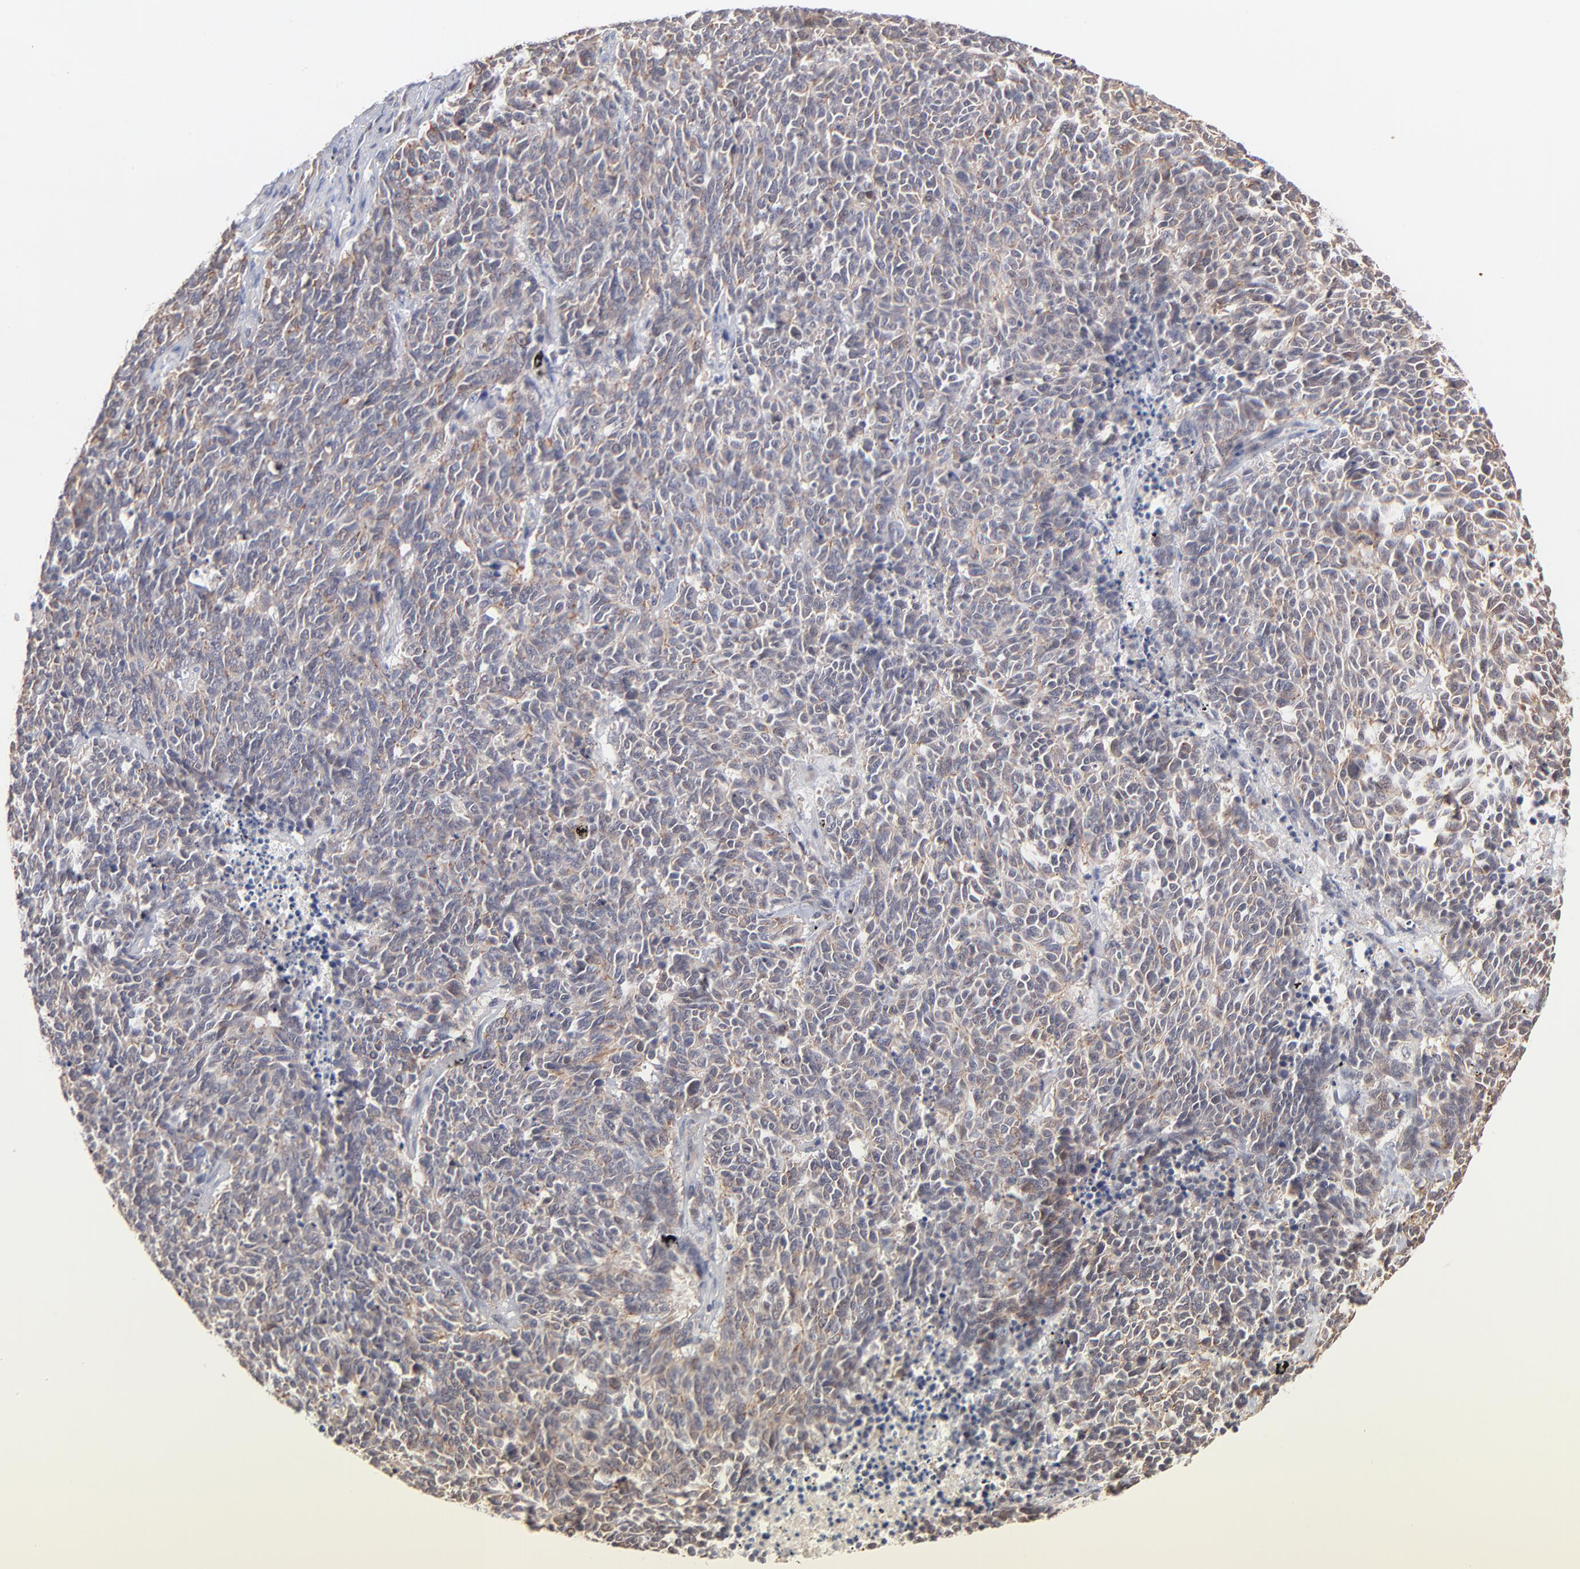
{"staining": {"intensity": "weak", "quantity": "25%-75%", "location": "cytoplasmic/membranous"}, "tissue": "lung cancer", "cell_type": "Tumor cells", "image_type": "cancer", "snomed": [{"axis": "morphology", "description": "Neoplasm, malignant, NOS"}, {"axis": "topography", "description": "Lung"}], "caption": "This micrograph shows immunohistochemistry staining of human lung cancer, with low weak cytoplasmic/membranous positivity in approximately 25%-75% of tumor cells.", "gene": "MSL2", "patient": {"sex": "female", "age": 58}}